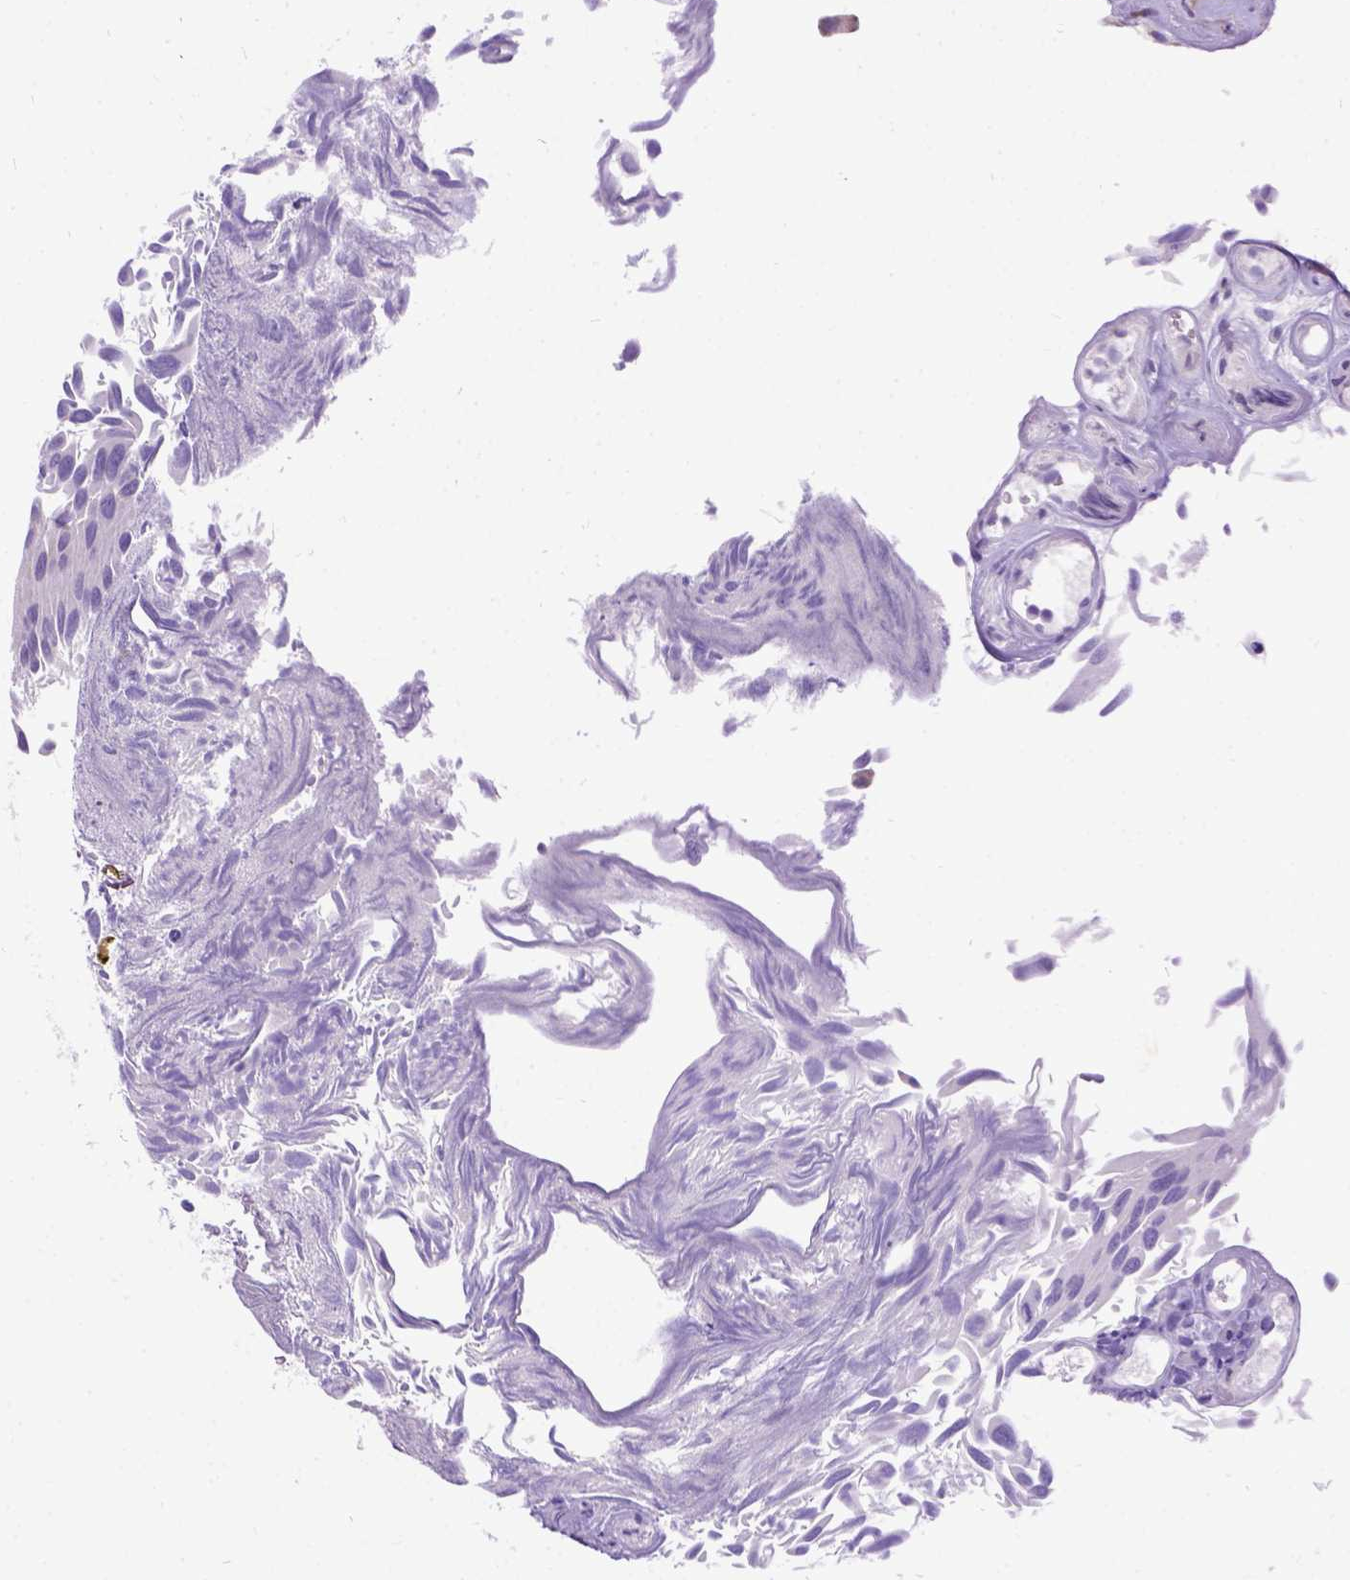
{"staining": {"intensity": "negative", "quantity": "none", "location": "none"}, "tissue": "urothelial cancer", "cell_type": "Tumor cells", "image_type": "cancer", "snomed": [{"axis": "morphology", "description": "Urothelial carcinoma, Low grade"}, {"axis": "topography", "description": "Urinary bladder"}], "caption": "Human urothelial cancer stained for a protein using immunohistochemistry demonstrates no staining in tumor cells.", "gene": "CFAP54", "patient": {"sex": "female", "age": 69}}